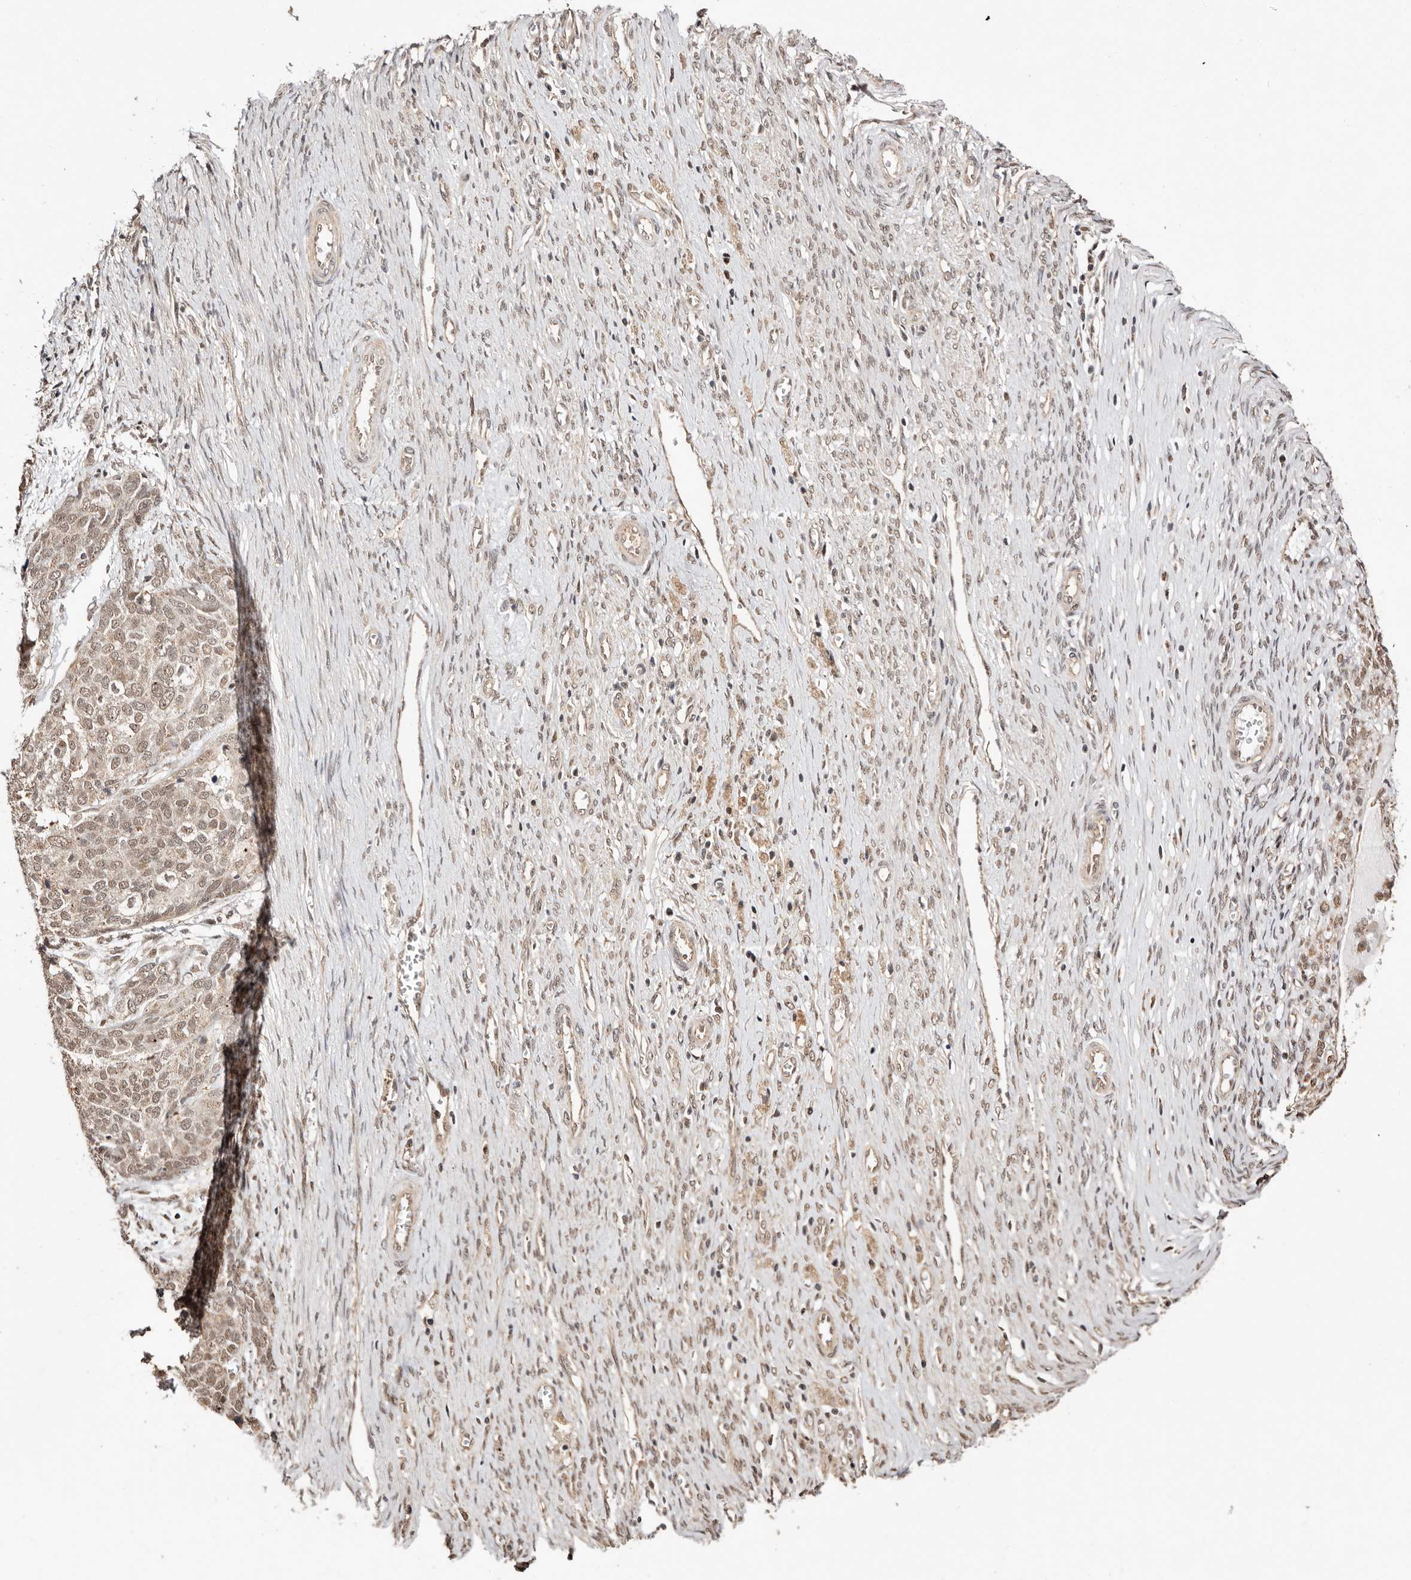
{"staining": {"intensity": "weak", "quantity": ">75%", "location": "cytoplasmic/membranous,nuclear"}, "tissue": "ovarian cancer", "cell_type": "Tumor cells", "image_type": "cancer", "snomed": [{"axis": "morphology", "description": "Cystadenocarcinoma, serous, NOS"}, {"axis": "topography", "description": "Ovary"}], "caption": "Protein staining of ovarian cancer tissue demonstrates weak cytoplasmic/membranous and nuclear staining in approximately >75% of tumor cells.", "gene": "CTNNBL1", "patient": {"sex": "female", "age": 44}}